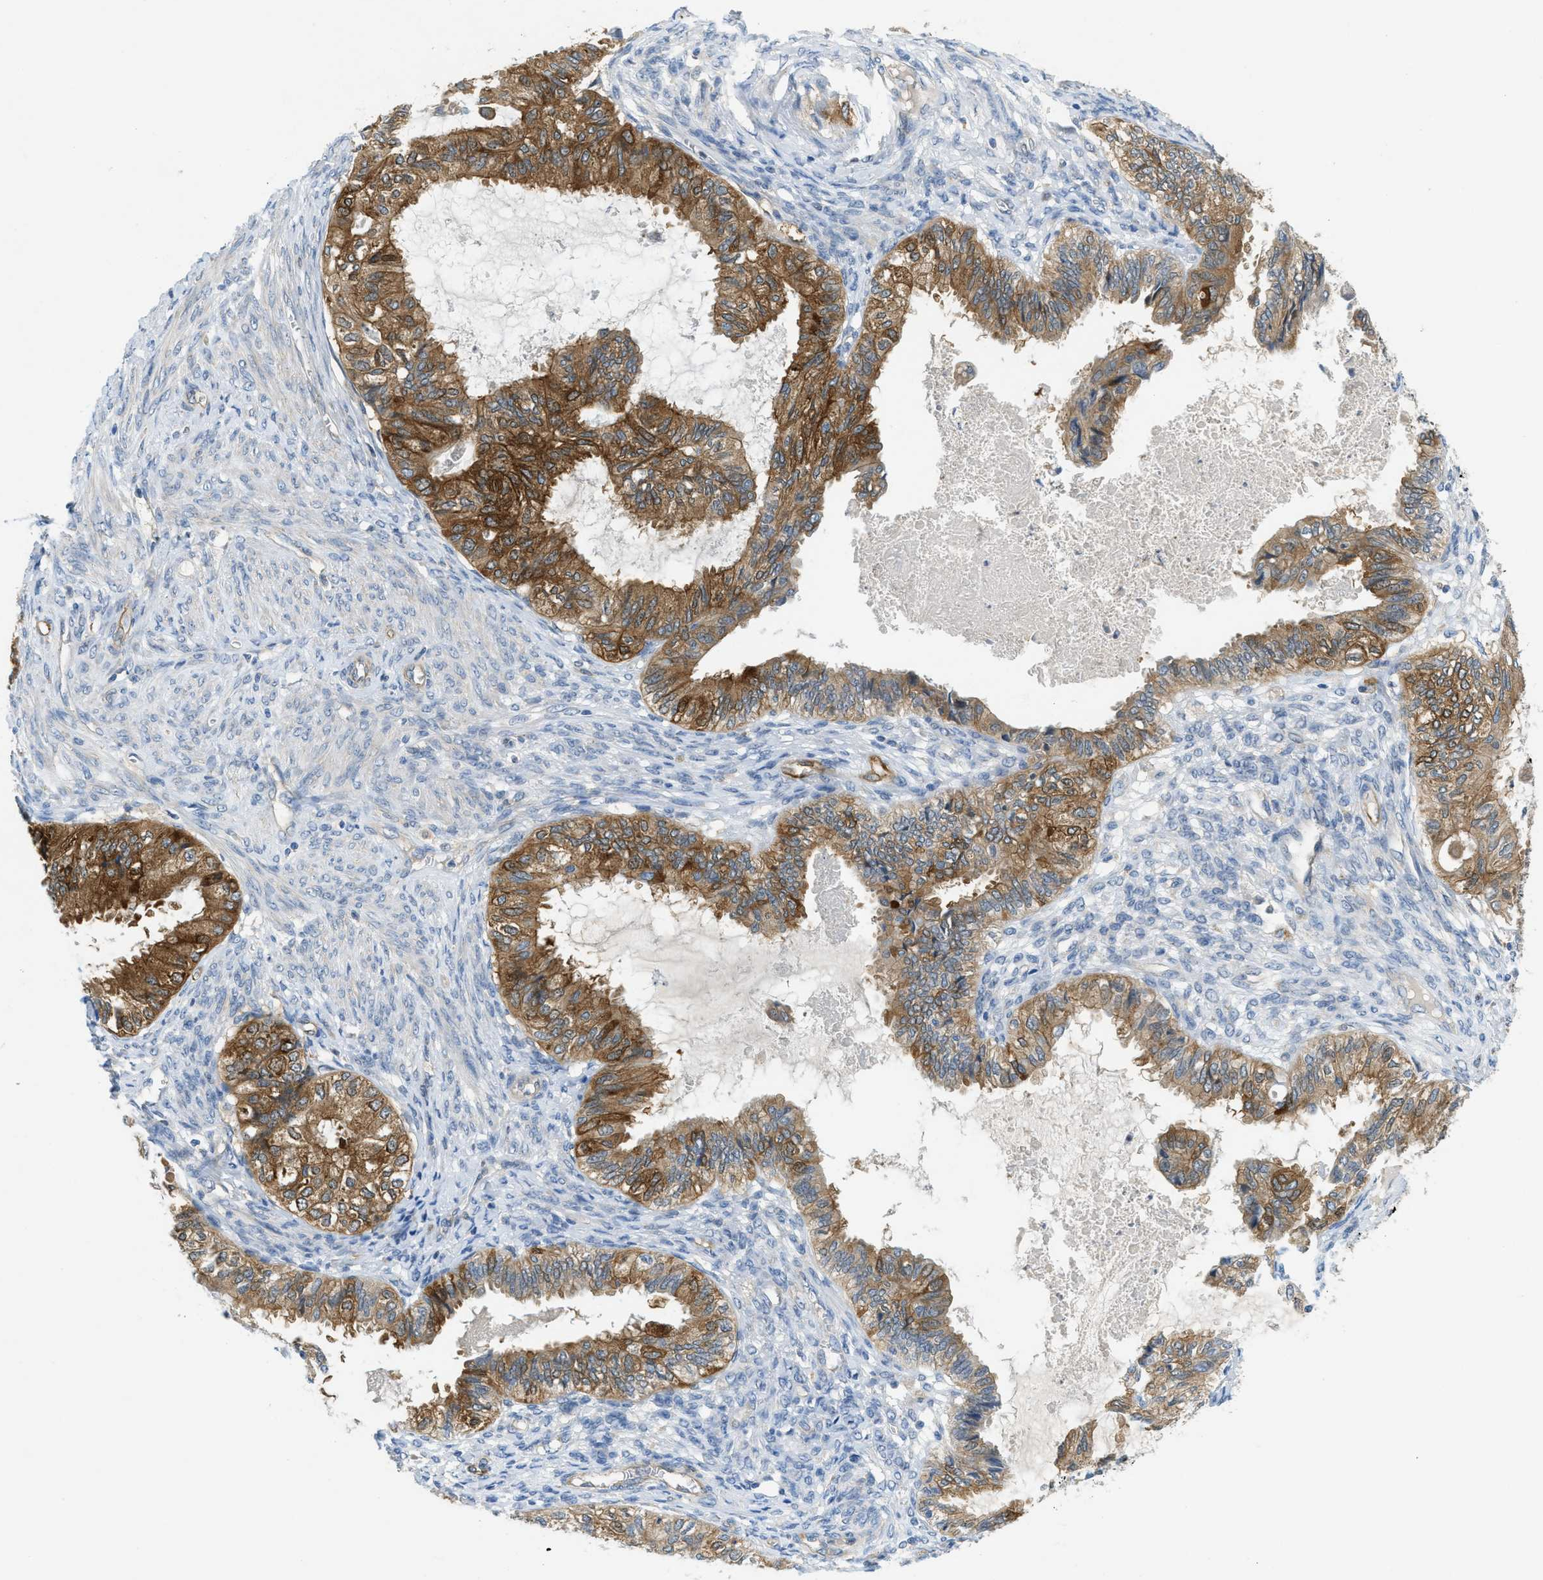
{"staining": {"intensity": "moderate", "quantity": ">75%", "location": "cytoplasmic/membranous"}, "tissue": "cervical cancer", "cell_type": "Tumor cells", "image_type": "cancer", "snomed": [{"axis": "morphology", "description": "Normal tissue, NOS"}, {"axis": "morphology", "description": "Adenocarcinoma, NOS"}, {"axis": "topography", "description": "Cervix"}, {"axis": "topography", "description": "Endometrium"}], "caption": "Adenocarcinoma (cervical) stained with DAB (3,3'-diaminobenzidine) immunohistochemistry shows medium levels of moderate cytoplasmic/membranous expression in about >75% of tumor cells.", "gene": "RIPK2", "patient": {"sex": "female", "age": 86}}